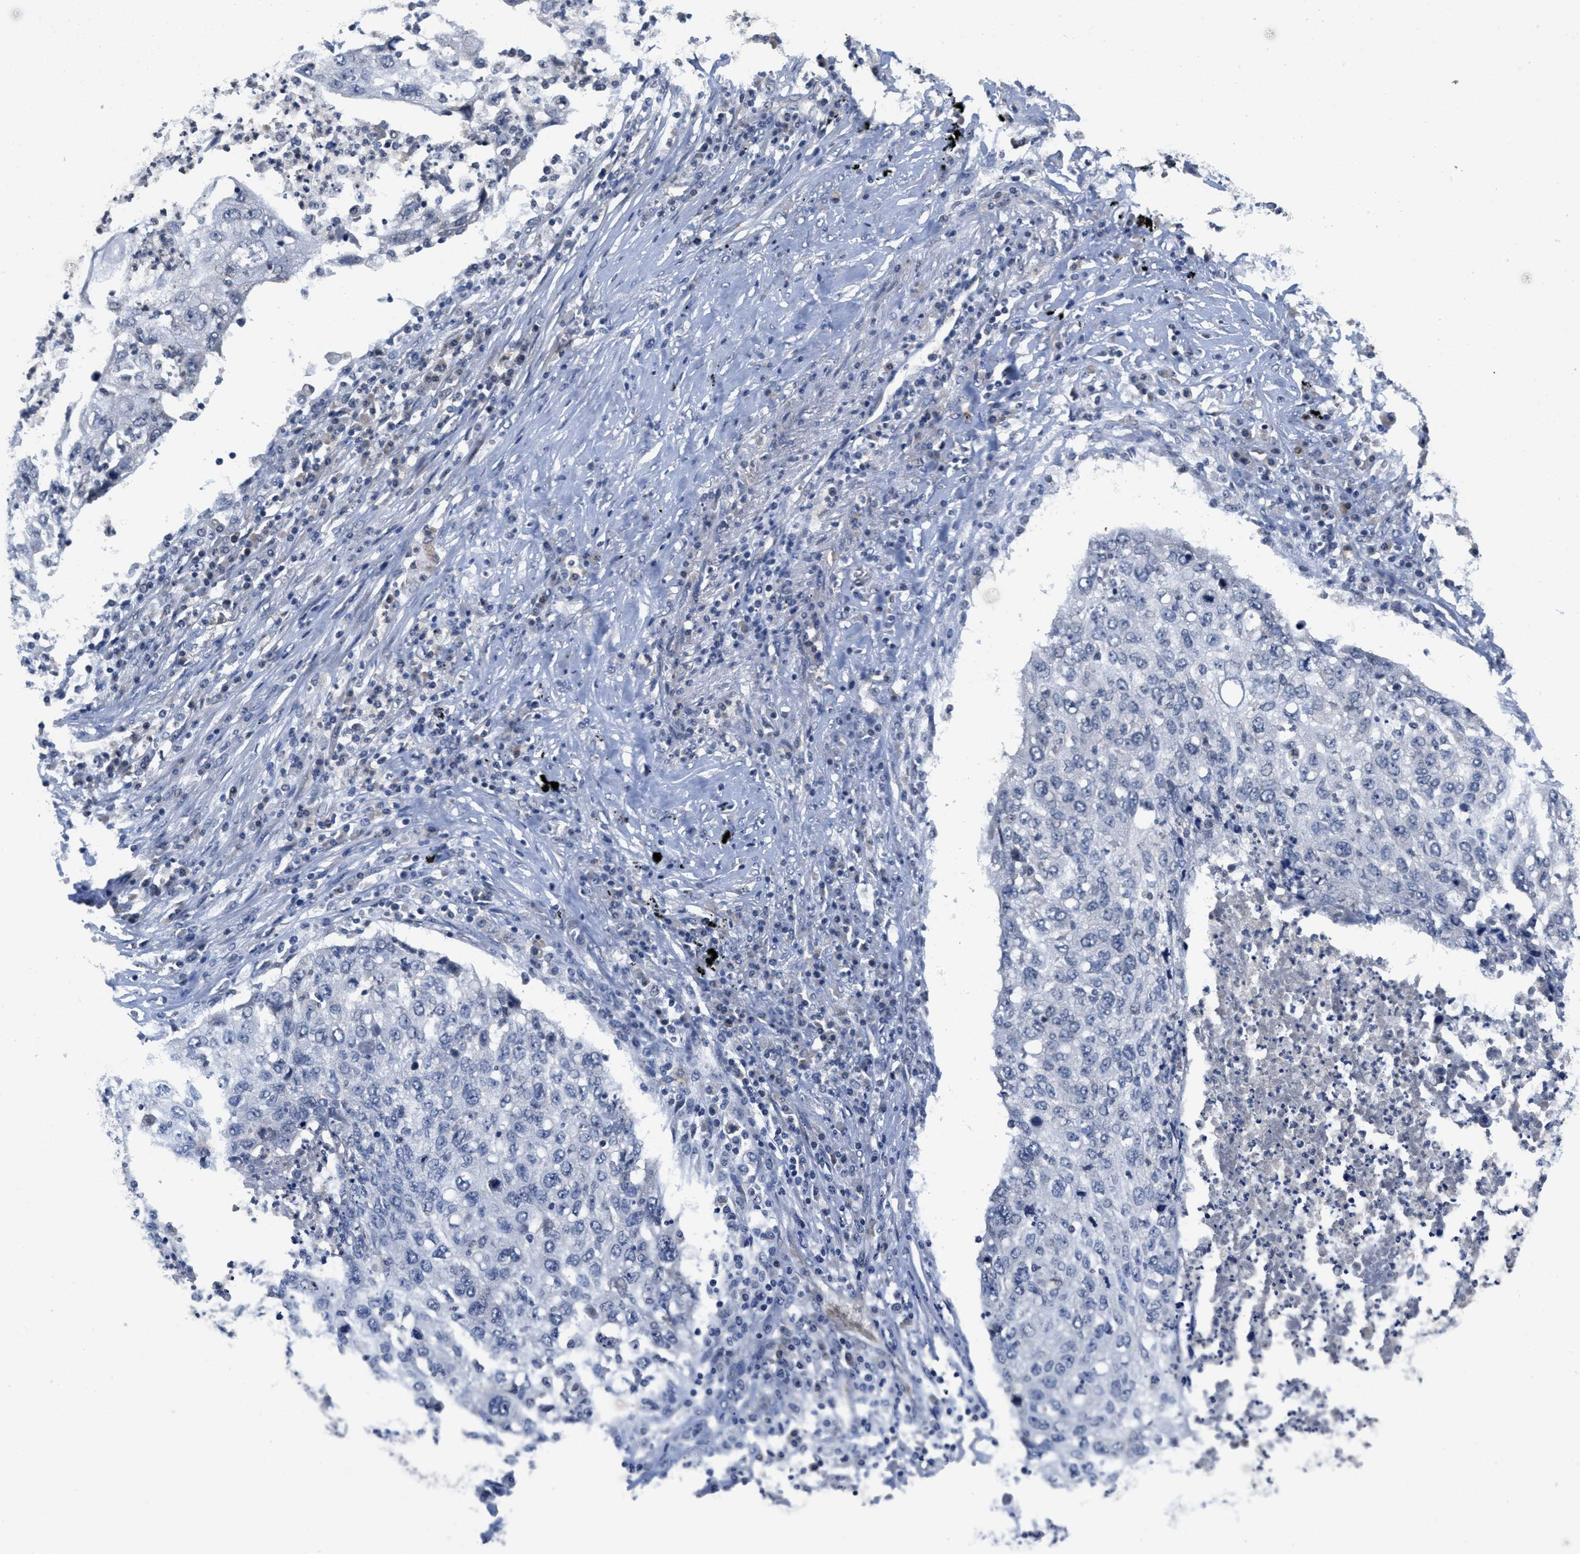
{"staining": {"intensity": "negative", "quantity": "none", "location": "none"}, "tissue": "lung cancer", "cell_type": "Tumor cells", "image_type": "cancer", "snomed": [{"axis": "morphology", "description": "Squamous cell carcinoma, NOS"}, {"axis": "topography", "description": "Lung"}], "caption": "There is no significant positivity in tumor cells of lung cancer (squamous cell carcinoma). (DAB (3,3'-diaminobenzidine) IHC with hematoxylin counter stain).", "gene": "ANGPT1", "patient": {"sex": "female", "age": 63}}